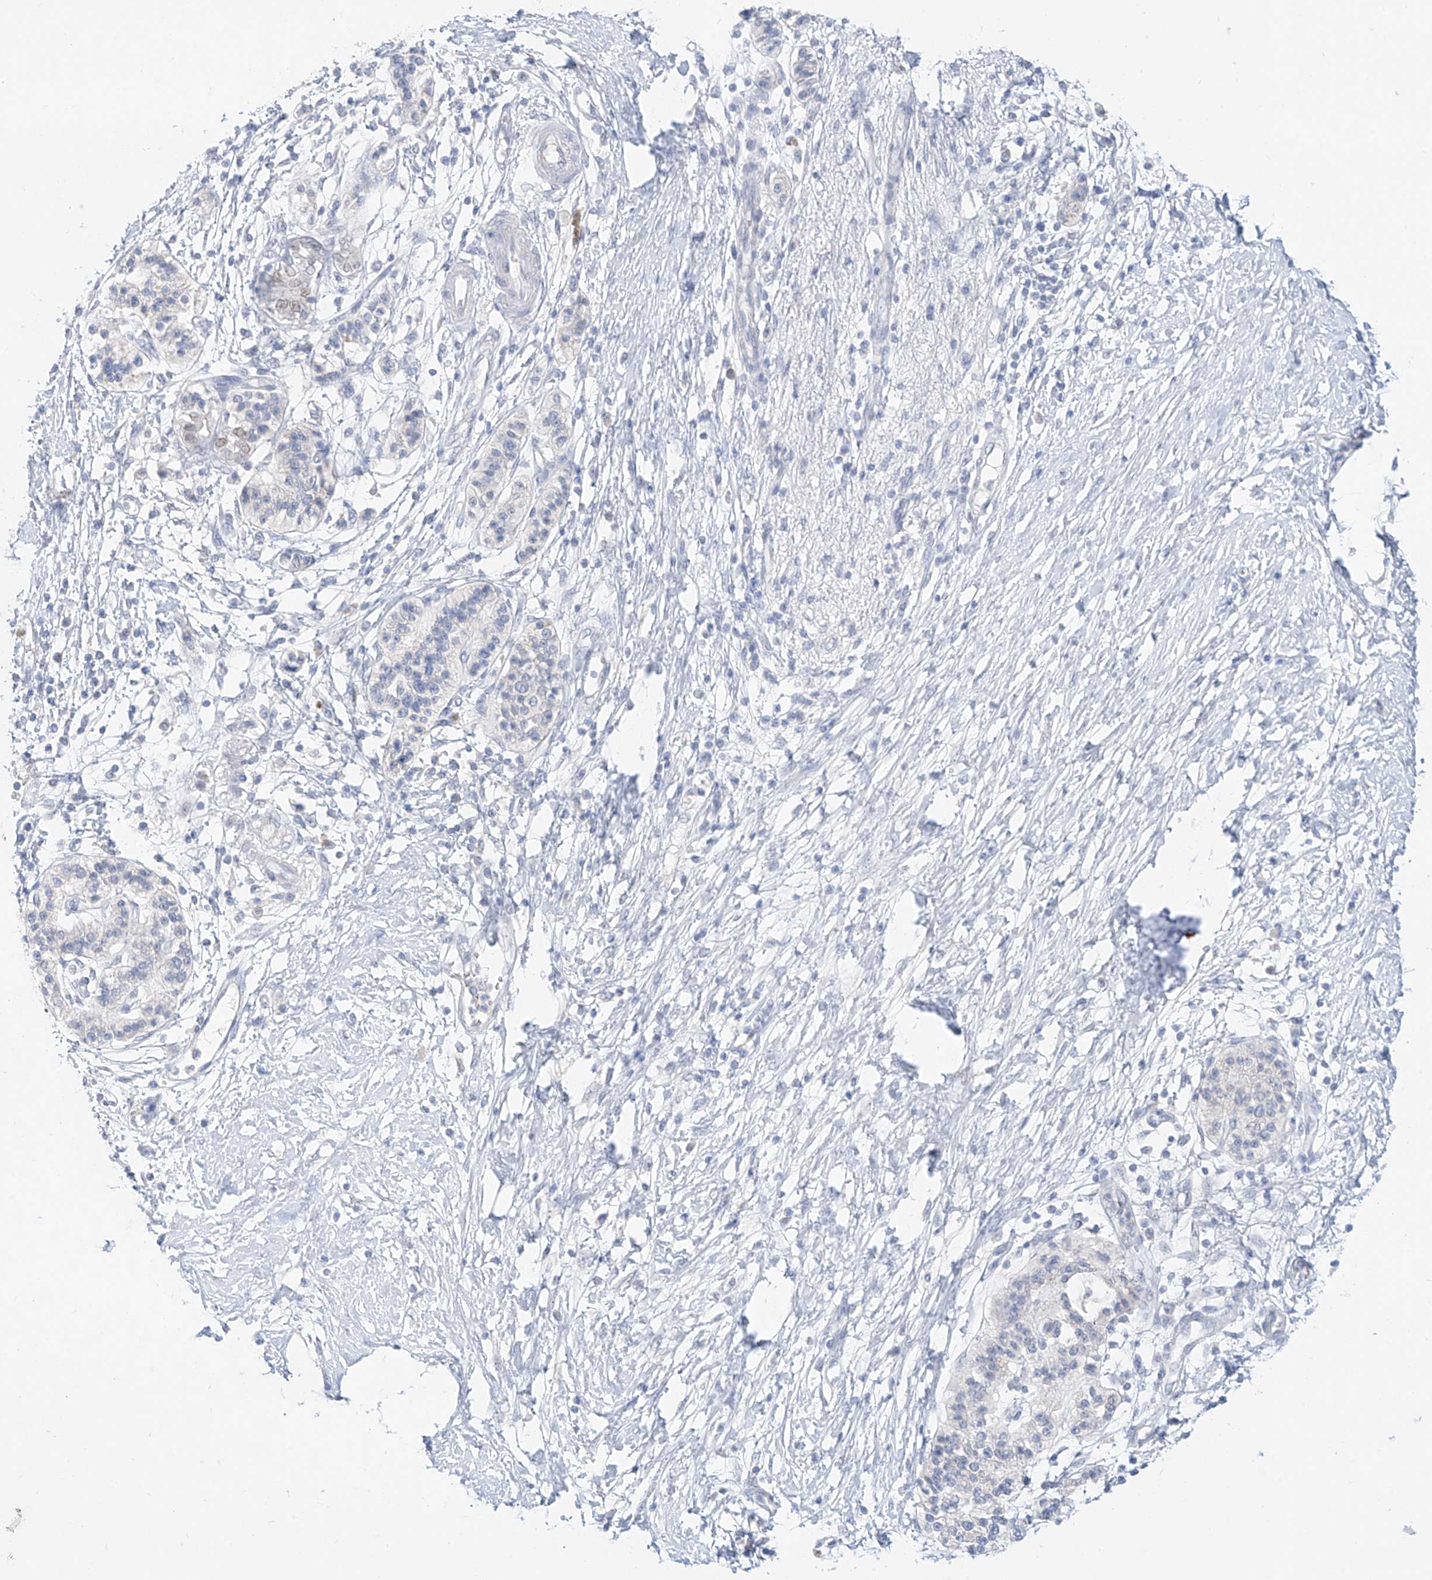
{"staining": {"intensity": "negative", "quantity": "none", "location": "none"}, "tissue": "pancreatic cancer", "cell_type": "Tumor cells", "image_type": "cancer", "snomed": [{"axis": "morphology", "description": "Adenocarcinoma, NOS"}, {"axis": "topography", "description": "Pancreas"}], "caption": "Pancreatic cancer (adenocarcinoma) was stained to show a protein in brown. There is no significant staining in tumor cells.", "gene": "BARX2", "patient": {"sex": "male", "age": 50}}